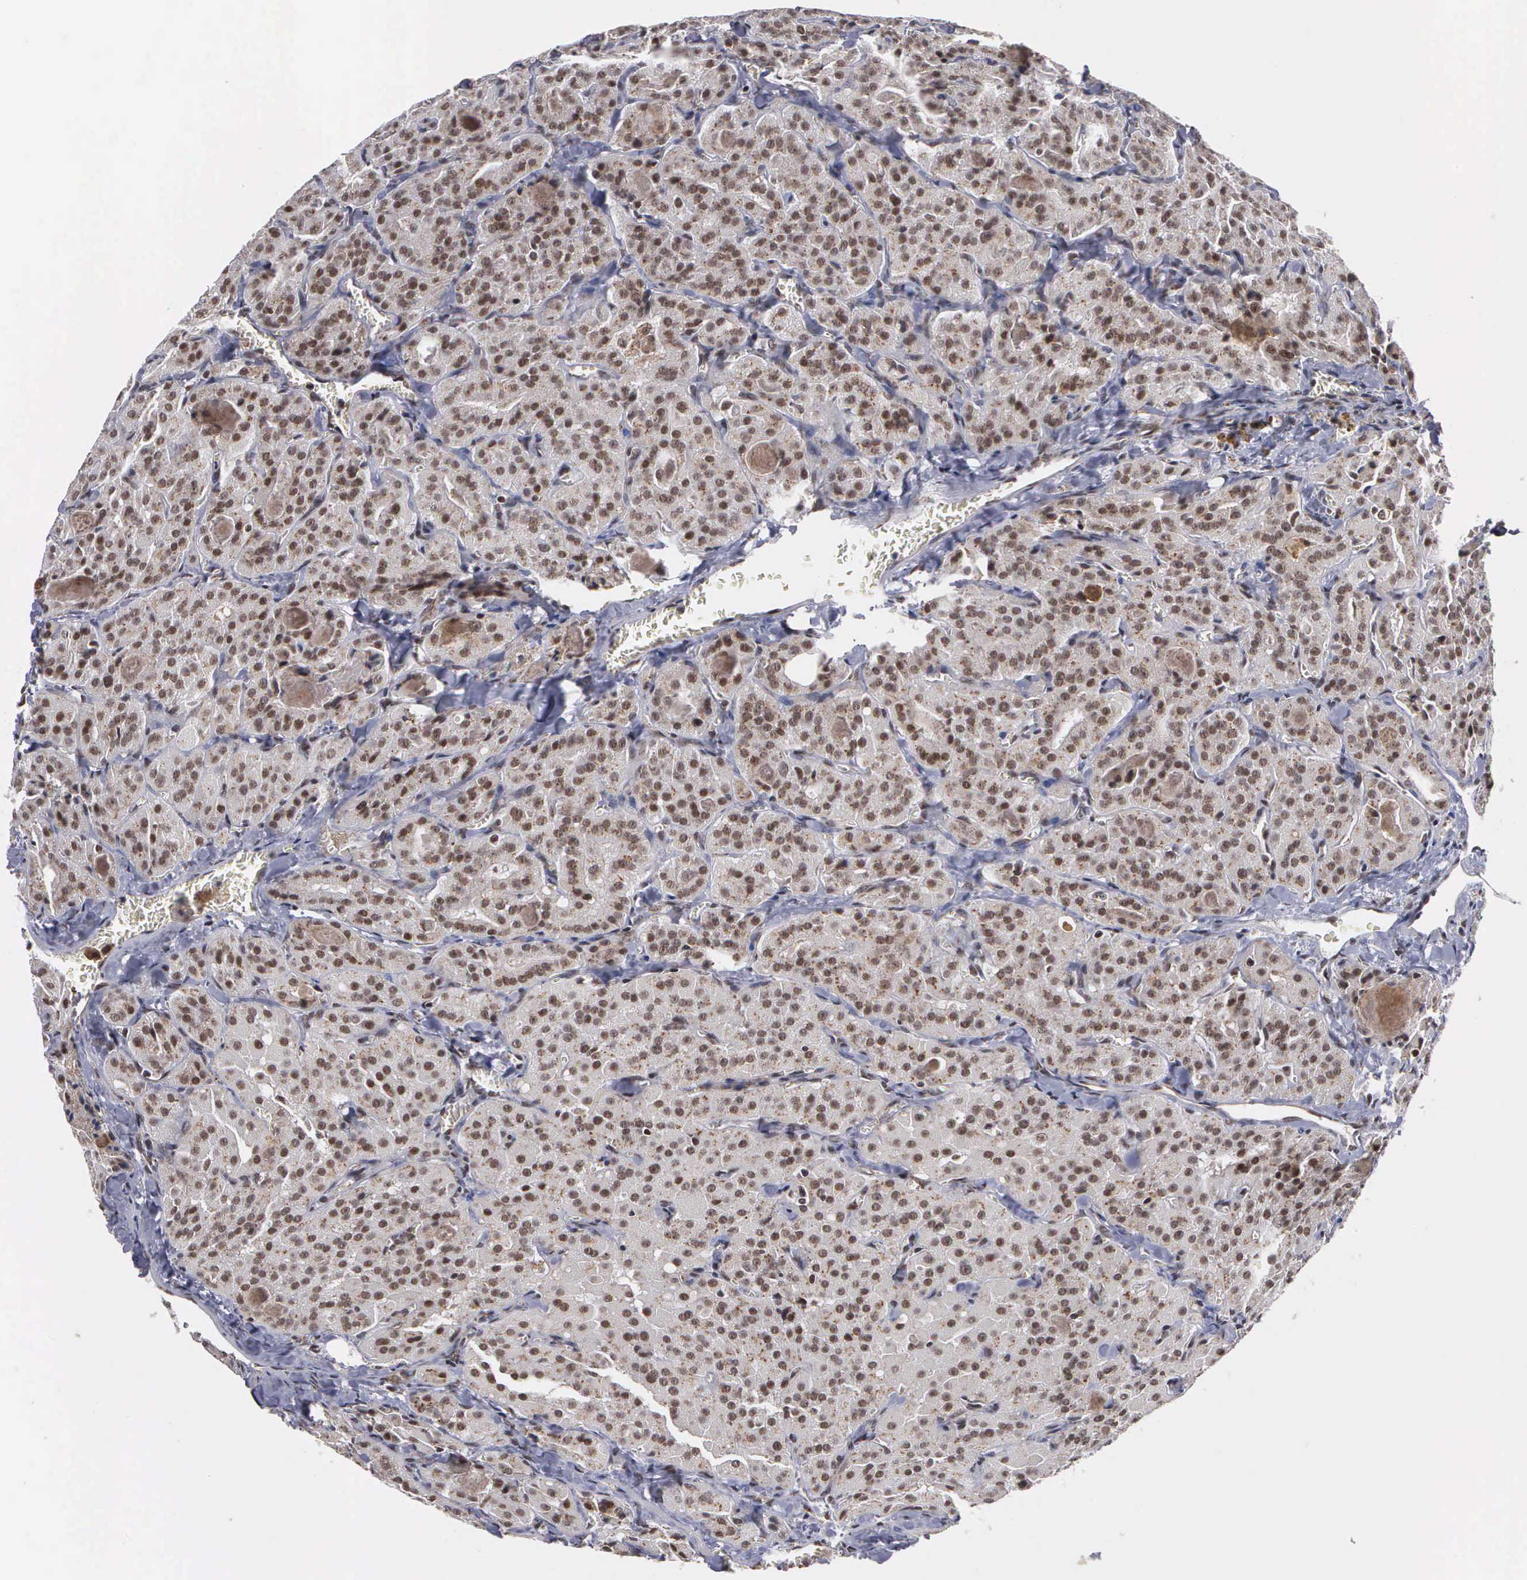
{"staining": {"intensity": "moderate", "quantity": ">75%", "location": "cytoplasmic/membranous,nuclear"}, "tissue": "thyroid cancer", "cell_type": "Tumor cells", "image_type": "cancer", "snomed": [{"axis": "morphology", "description": "Carcinoma, NOS"}, {"axis": "topography", "description": "Thyroid gland"}], "caption": "Protein expression analysis of thyroid carcinoma reveals moderate cytoplasmic/membranous and nuclear positivity in approximately >75% of tumor cells. (Brightfield microscopy of DAB IHC at high magnification).", "gene": "GTF2A1", "patient": {"sex": "male", "age": 76}}